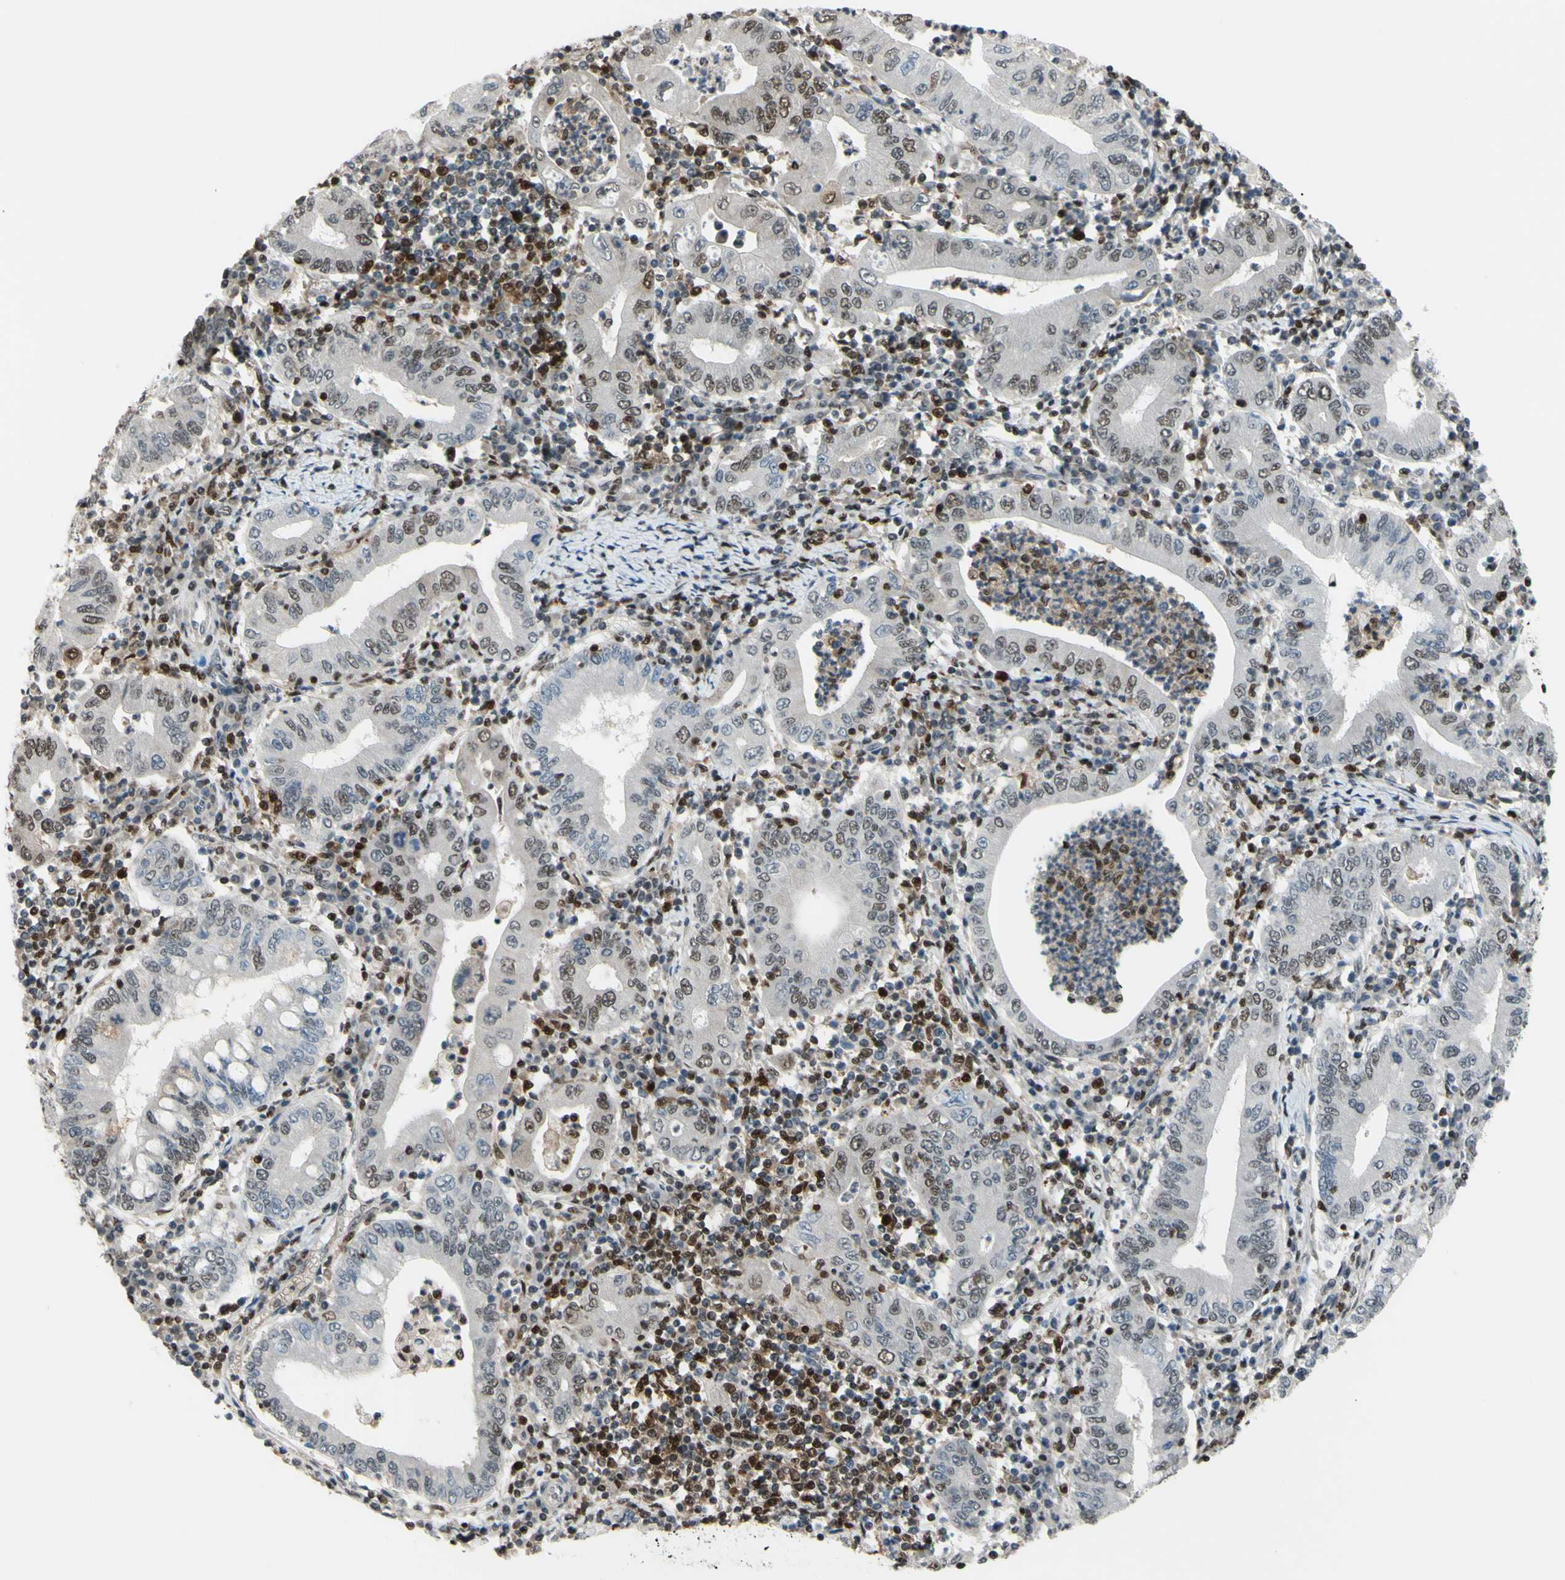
{"staining": {"intensity": "negative", "quantity": "none", "location": "none"}, "tissue": "stomach cancer", "cell_type": "Tumor cells", "image_type": "cancer", "snomed": [{"axis": "morphology", "description": "Normal tissue, NOS"}, {"axis": "morphology", "description": "Adenocarcinoma, NOS"}, {"axis": "topography", "description": "Esophagus"}, {"axis": "topography", "description": "Stomach, upper"}, {"axis": "topography", "description": "Peripheral nerve tissue"}], "caption": "Tumor cells are negative for protein expression in human stomach cancer. (DAB immunohistochemistry (IHC), high magnification).", "gene": "FKBP5", "patient": {"sex": "male", "age": 62}}